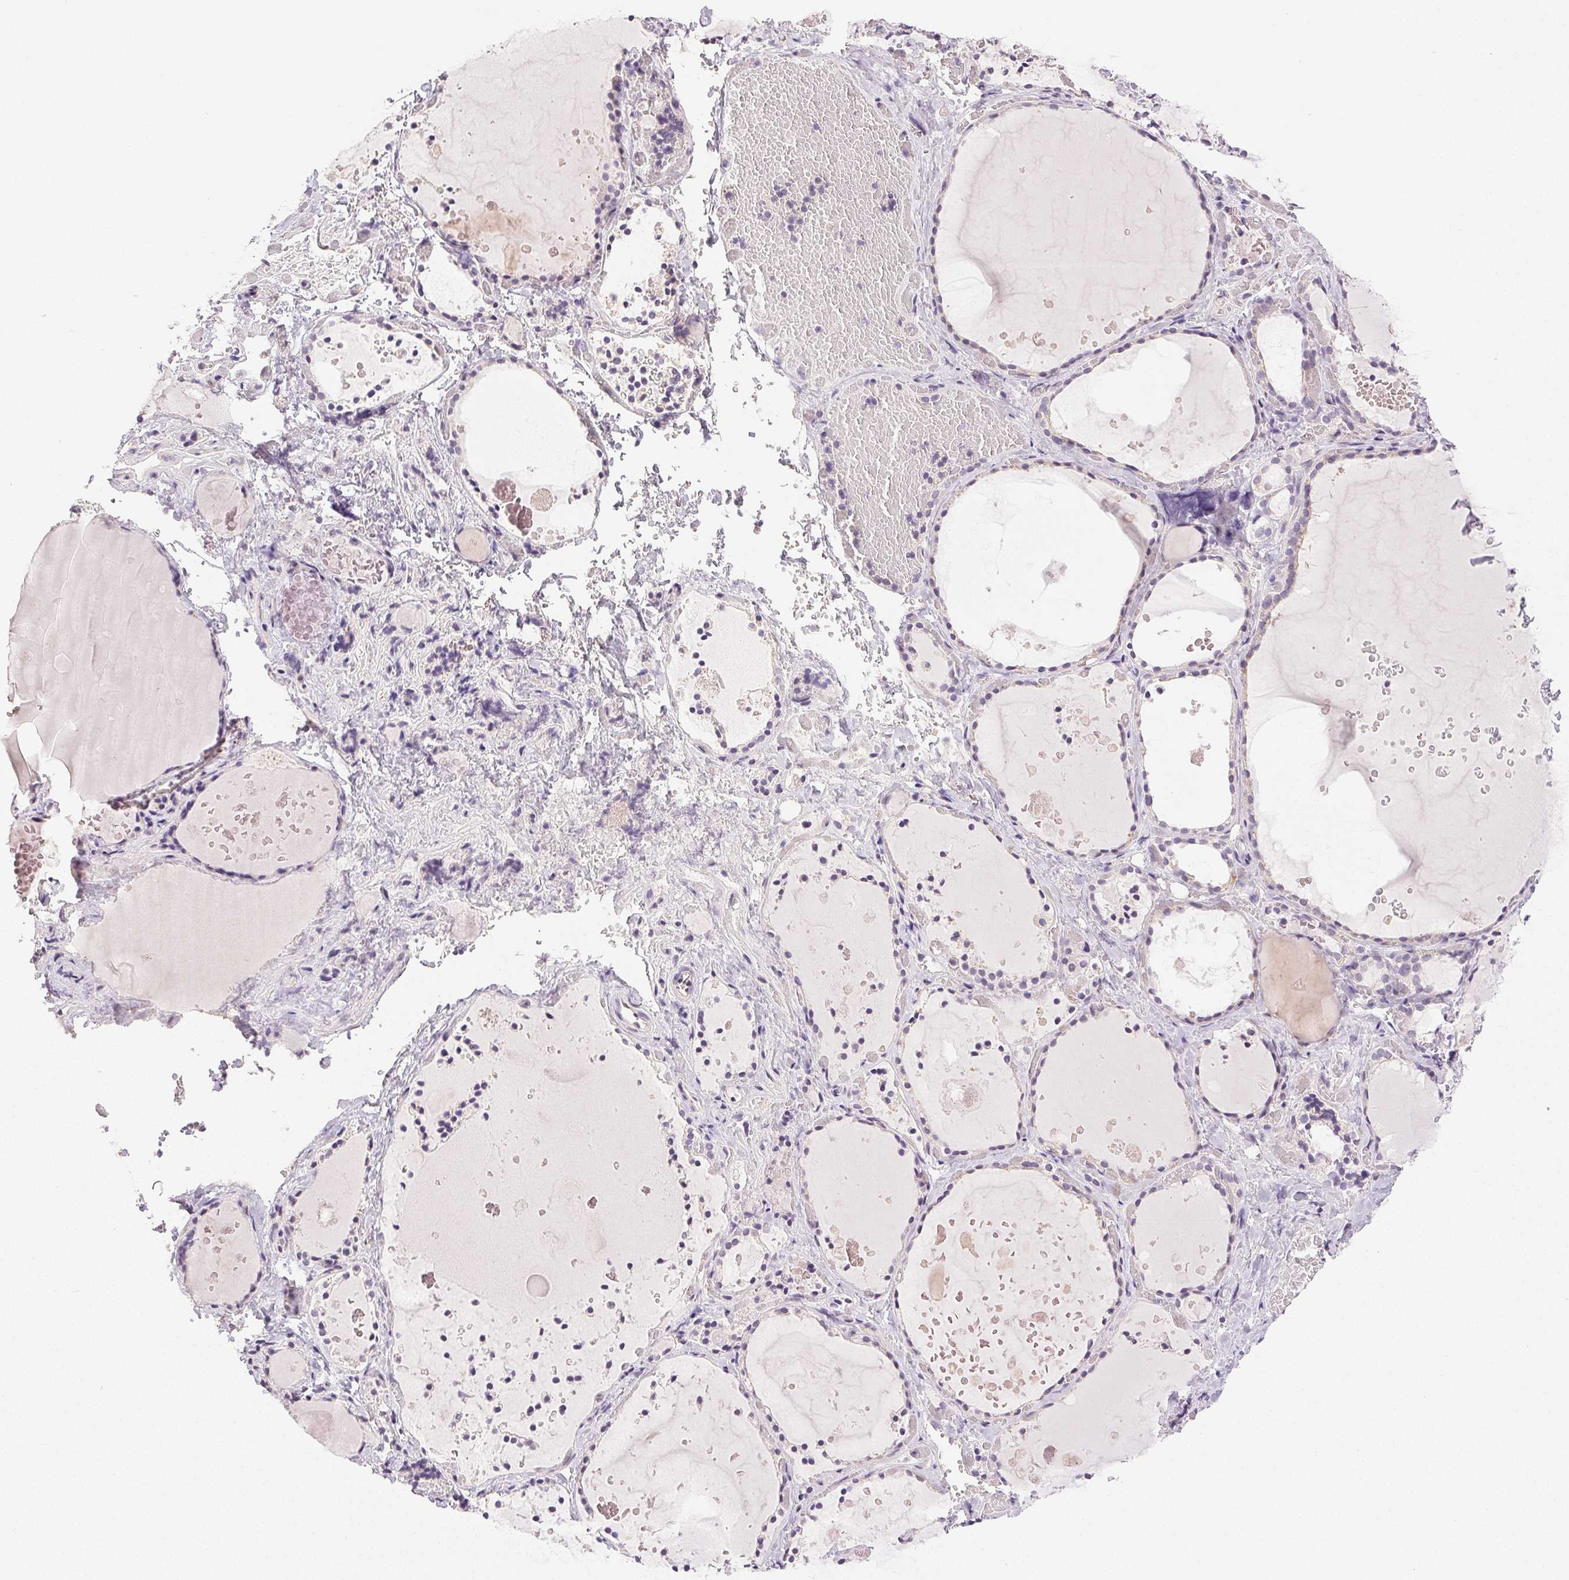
{"staining": {"intensity": "negative", "quantity": "none", "location": "none"}, "tissue": "thyroid gland", "cell_type": "Glandular cells", "image_type": "normal", "snomed": [{"axis": "morphology", "description": "Normal tissue, NOS"}, {"axis": "topography", "description": "Thyroid gland"}], "caption": "Immunohistochemistry (IHC) of benign thyroid gland reveals no staining in glandular cells. The staining was performed using DAB (3,3'-diaminobenzidine) to visualize the protein expression in brown, while the nuclei were stained in blue with hematoxylin (Magnification: 20x).", "gene": "PLCB1", "patient": {"sex": "female", "age": 56}}